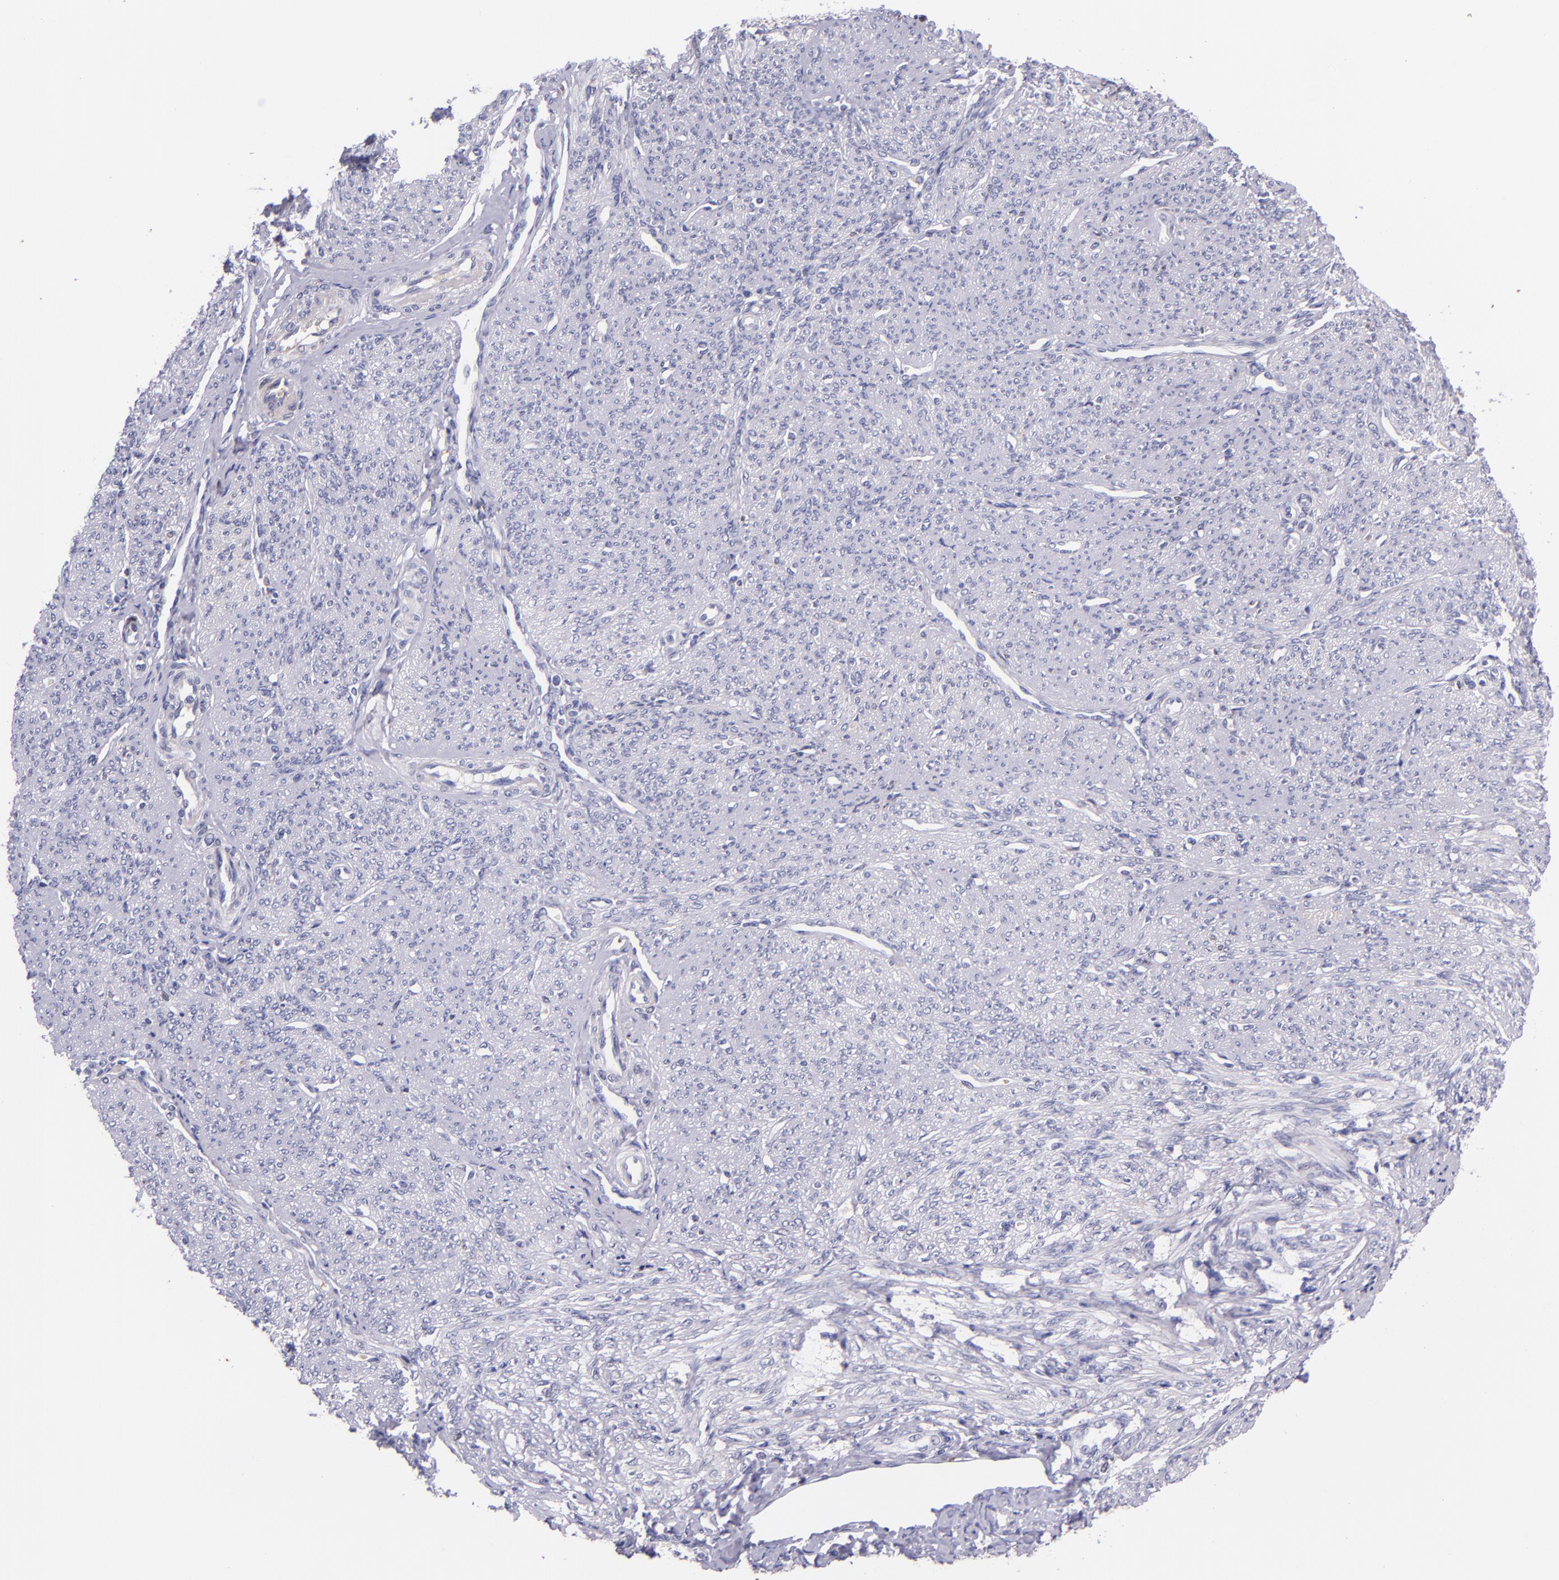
{"staining": {"intensity": "negative", "quantity": "none", "location": "none"}, "tissue": "smooth muscle", "cell_type": "Smooth muscle cells", "image_type": "normal", "snomed": [{"axis": "morphology", "description": "Normal tissue, NOS"}, {"axis": "topography", "description": "Cervix"}, {"axis": "topography", "description": "Endometrium"}], "caption": "High magnification brightfield microscopy of unremarkable smooth muscle stained with DAB (3,3'-diaminobenzidine) (brown) and counterstained with hematoxylin (blue): smooth muscle cells show no significant positivity. The staining was performed using DAB (3,3'-diaminobenzidine) to visualize the protein expression in brown, while the nuclei were stained in blue with hematoxylin (Magnification: 20x).", "gene": "KNG1", "patient": {"sex": "female", "age": 65}}